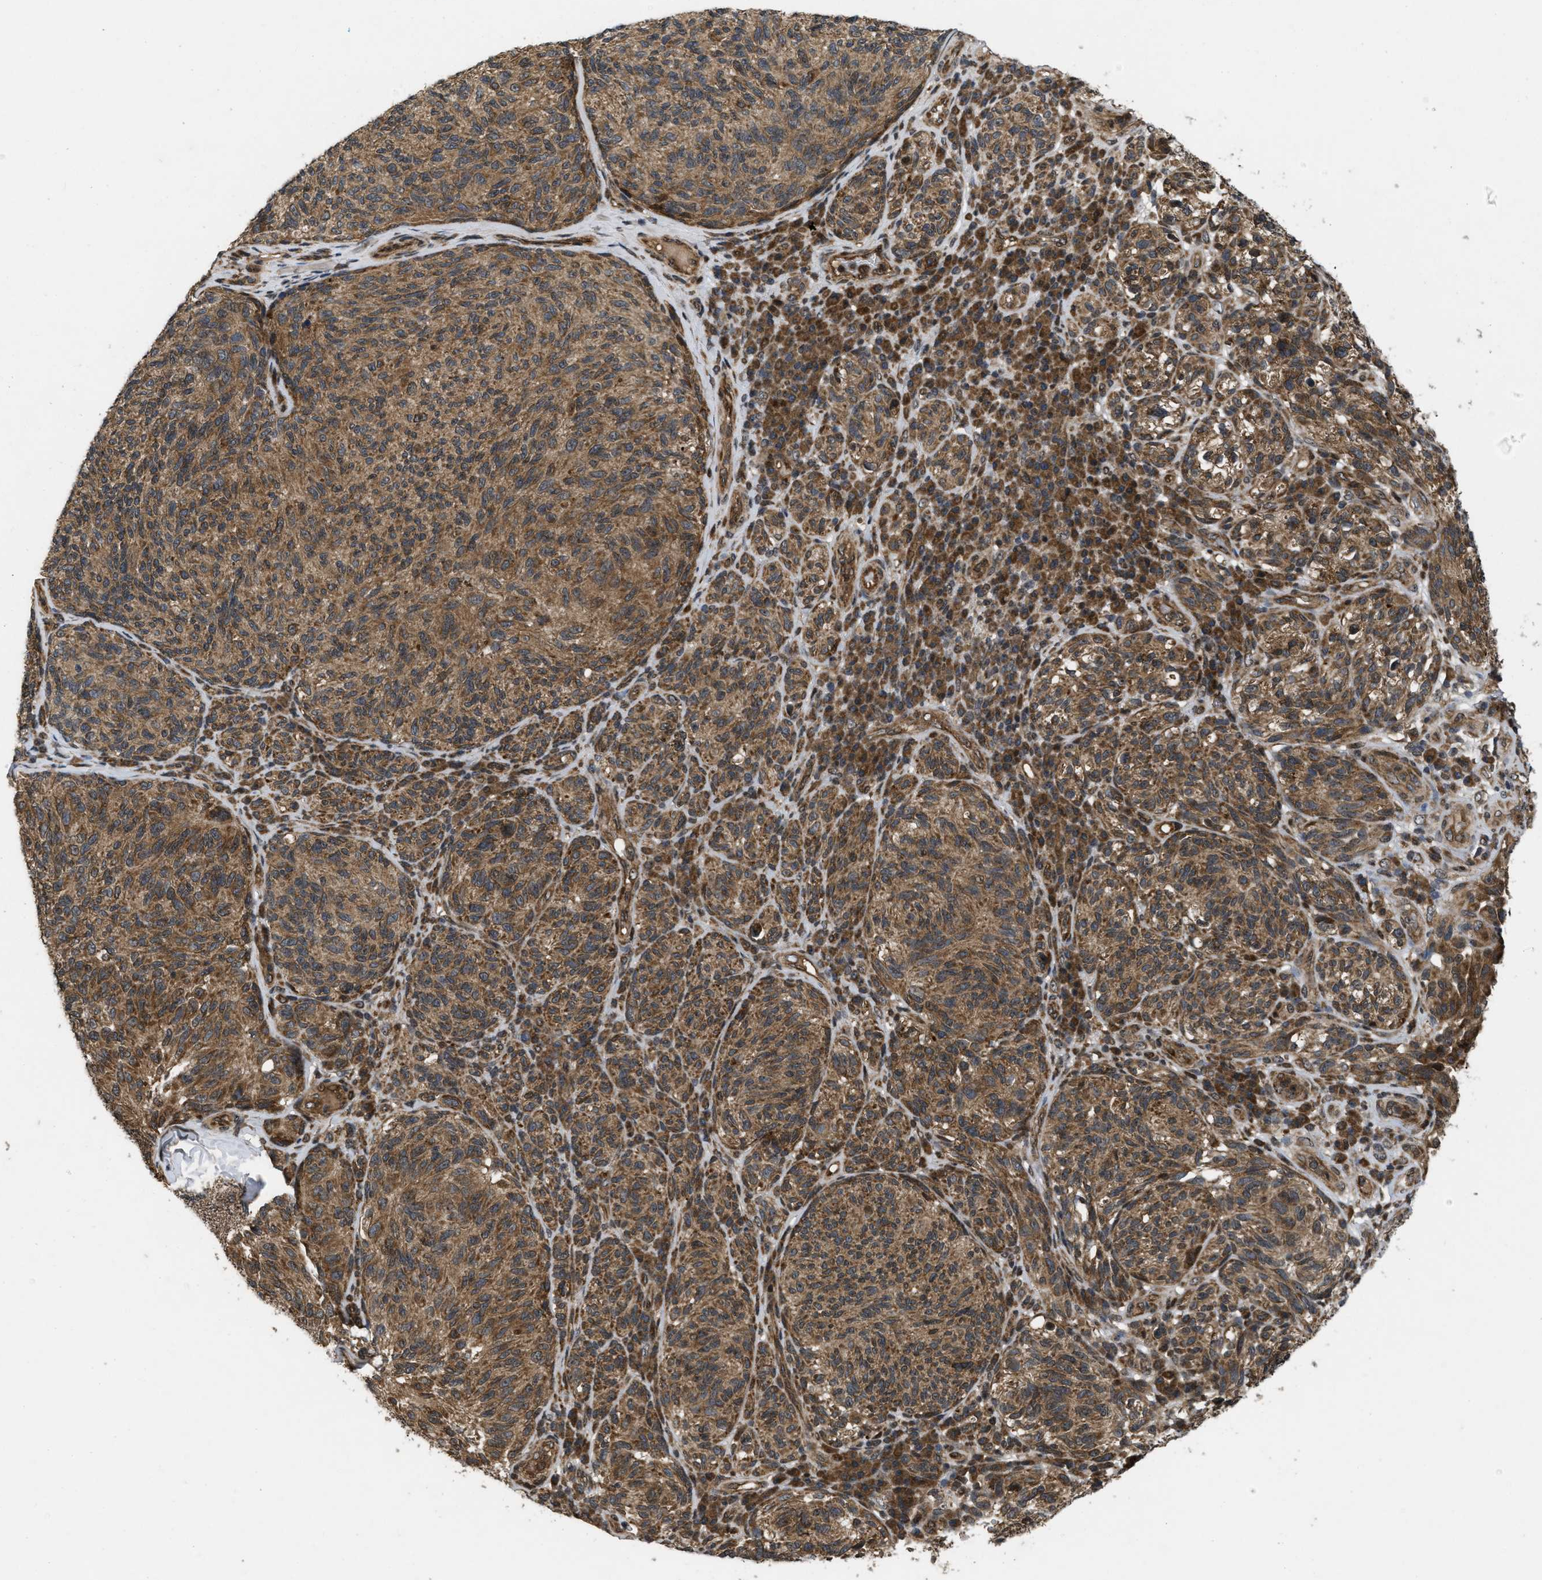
{"staining": {"intensity": "moderate", "quantity": ">75%", "location": "cytoplasmic/membranous"}, "tissue": "melanoma", "cell_type": "Tumor cells", "image_type": "cancer", "snomed": [{"axis": "morphology", "description": "Malignant melanoma, NOS"}, {"axis": "topography", "description": "Skin"}], "caption": "Melanoma stained with a brown dye shows moderate cytoplasmic/membranous positive staining in about >75% of tumor cells.", "gene": "SPTLC1", "patient": {"sex": "female", "age": 73}}